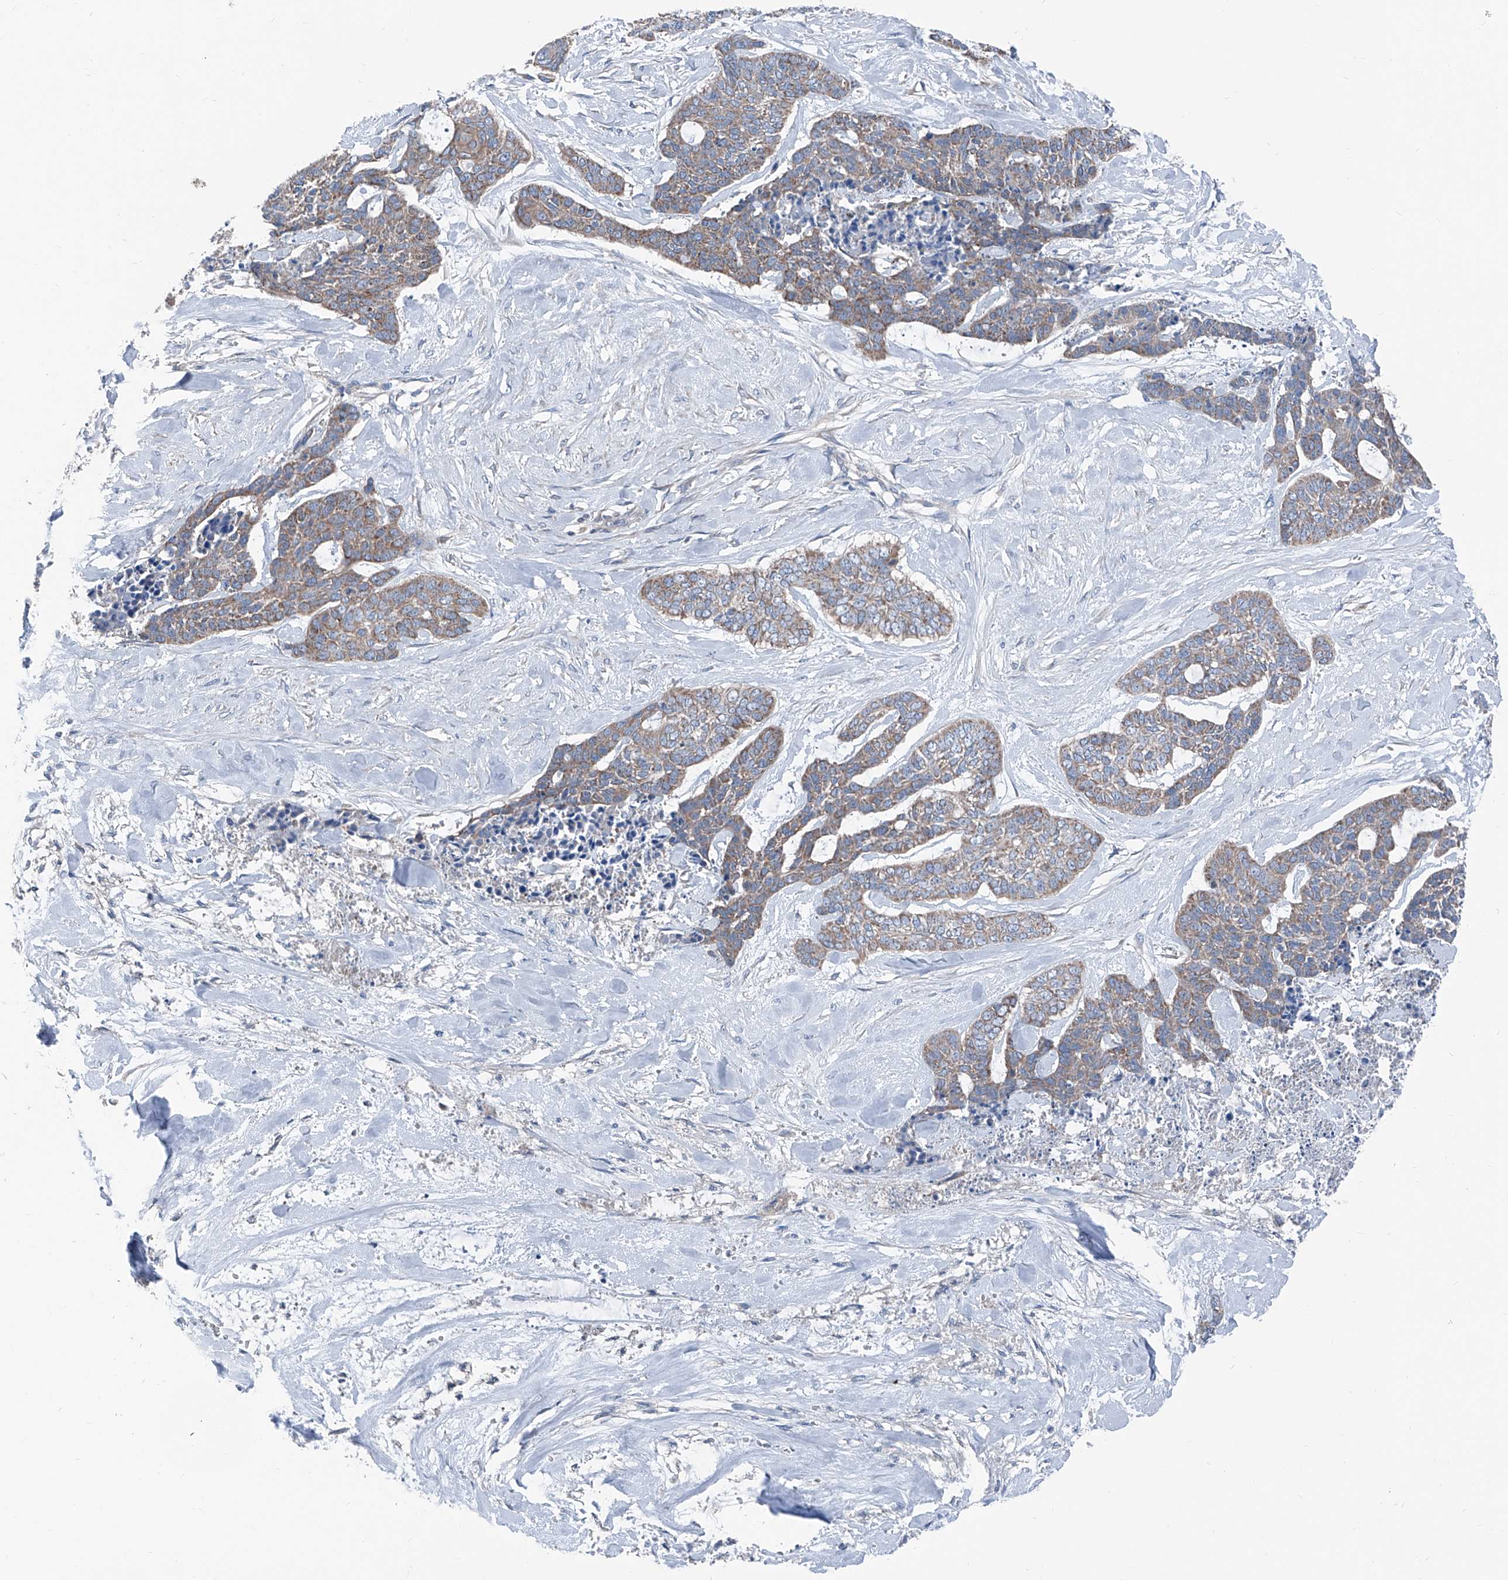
{"staining": {"intensity": "moderate", "quantity": ">75%", "location": "cytoplasmic/membranous"}, "tissue": "skin cancer", "cell_type": "Tumor cells", "image_type": "cancer", "snomed": [{"axis": "morphology", "description": "Basal cell carcinoma"}, {"axis": "topography", "description": "Skin"}], "caption": "Immunohistochemical staining of human basal cell carcinoma (skin) shows medium levels of moderate cytoplasmic/membranous protein positivity in approximately >75% of tumor cells.", "gene": "GPAT3", "patient": {"sex": "female", "age": 64}}